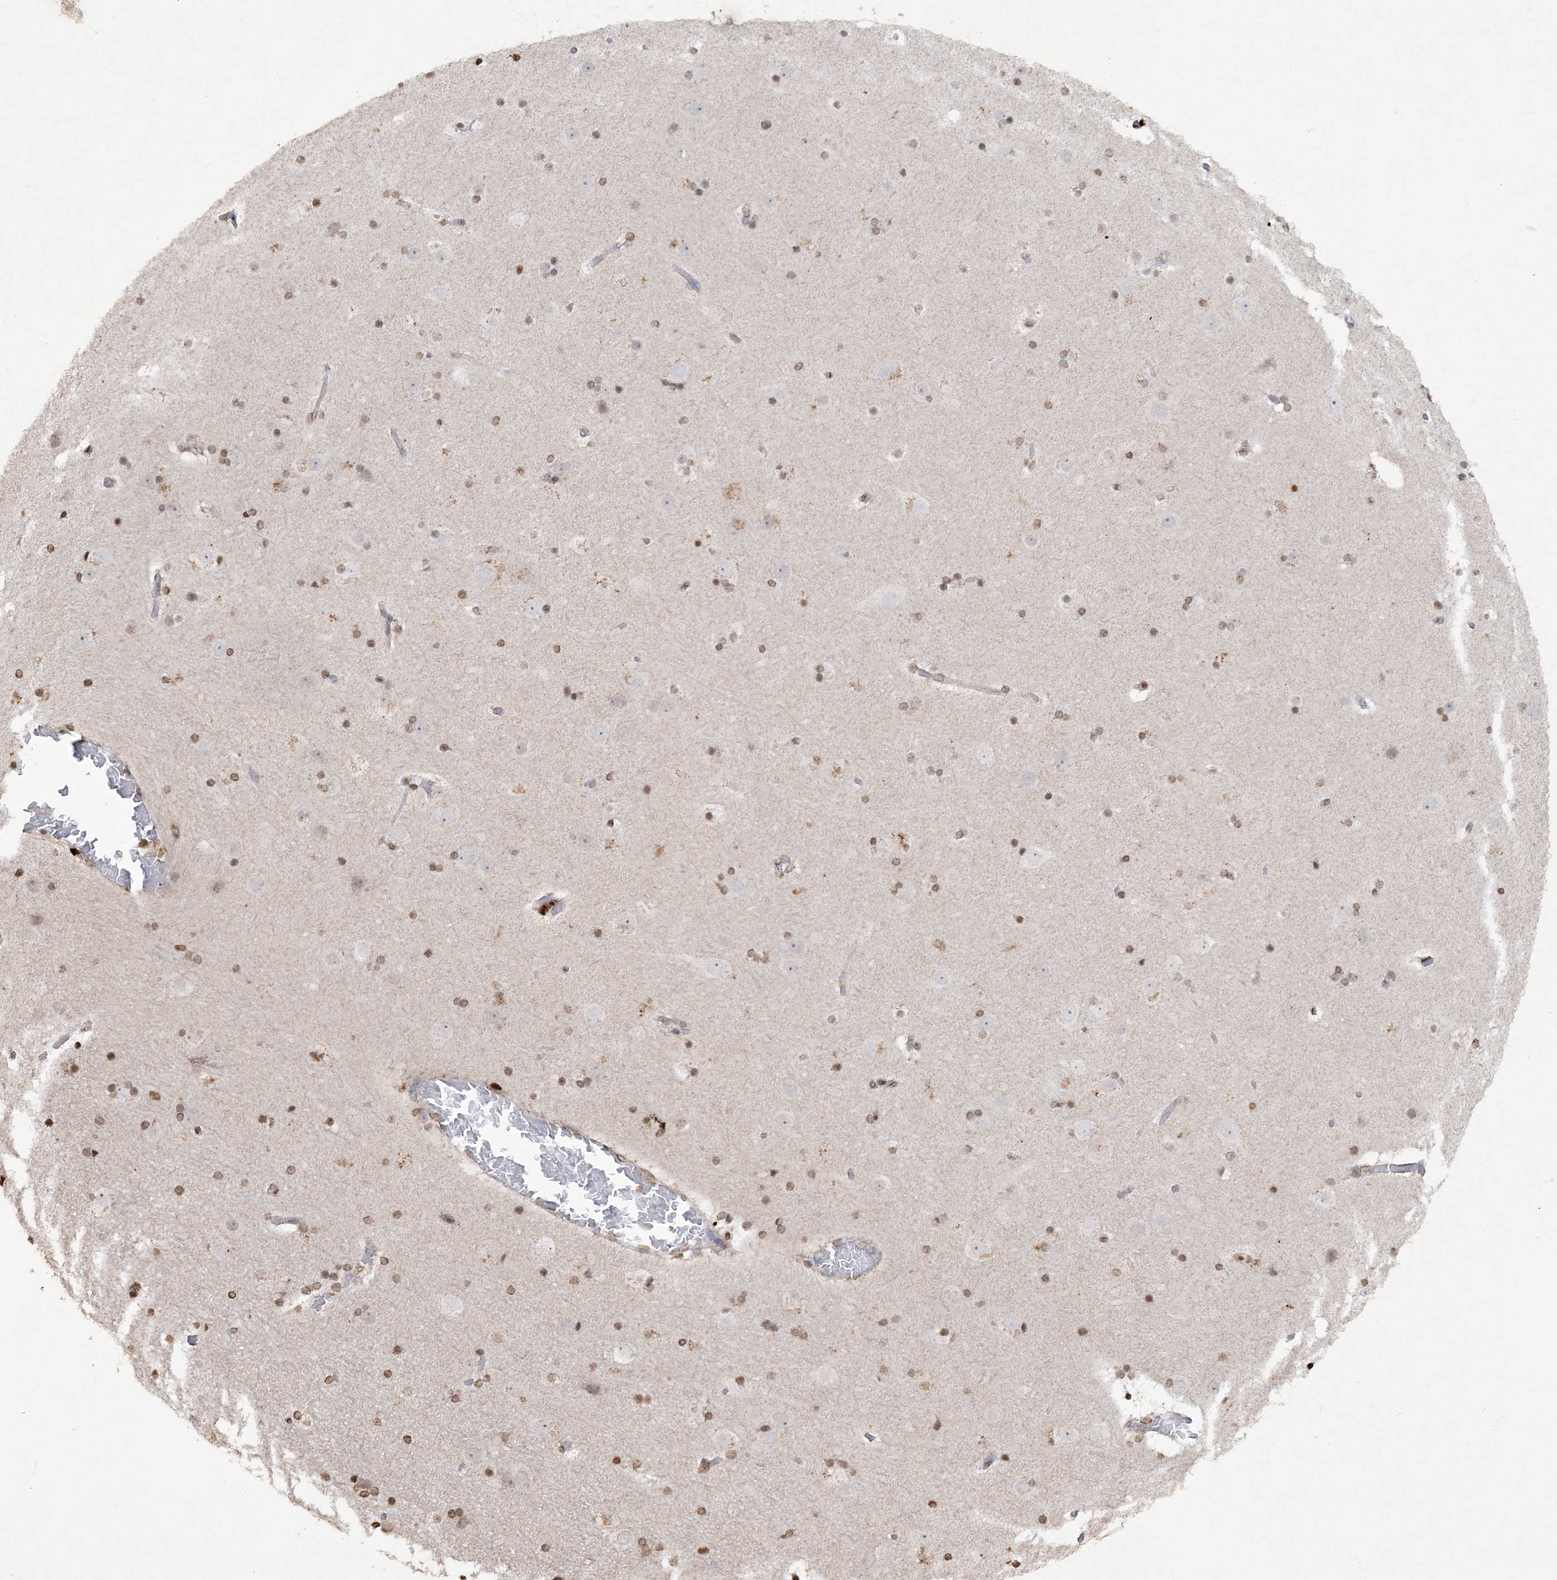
{"staining": {"intensity": "negative", "quantity": "none", "location": "none"}, "tissue": "cerebral cortex", "cell_type": "Endothelial cells", "image_type": "normal", "snomed": [{"axis": "morphology", "description": "Normal tissue, NOS"}, {"axis": "topography", "description": "Cerebral cortex"}], "caption": "The micrograph exhibits no staining of endothelial cells in benign cerebral cortex.", "gene": "TTC7A", "patient": {"sex": "male", "age": 57}}